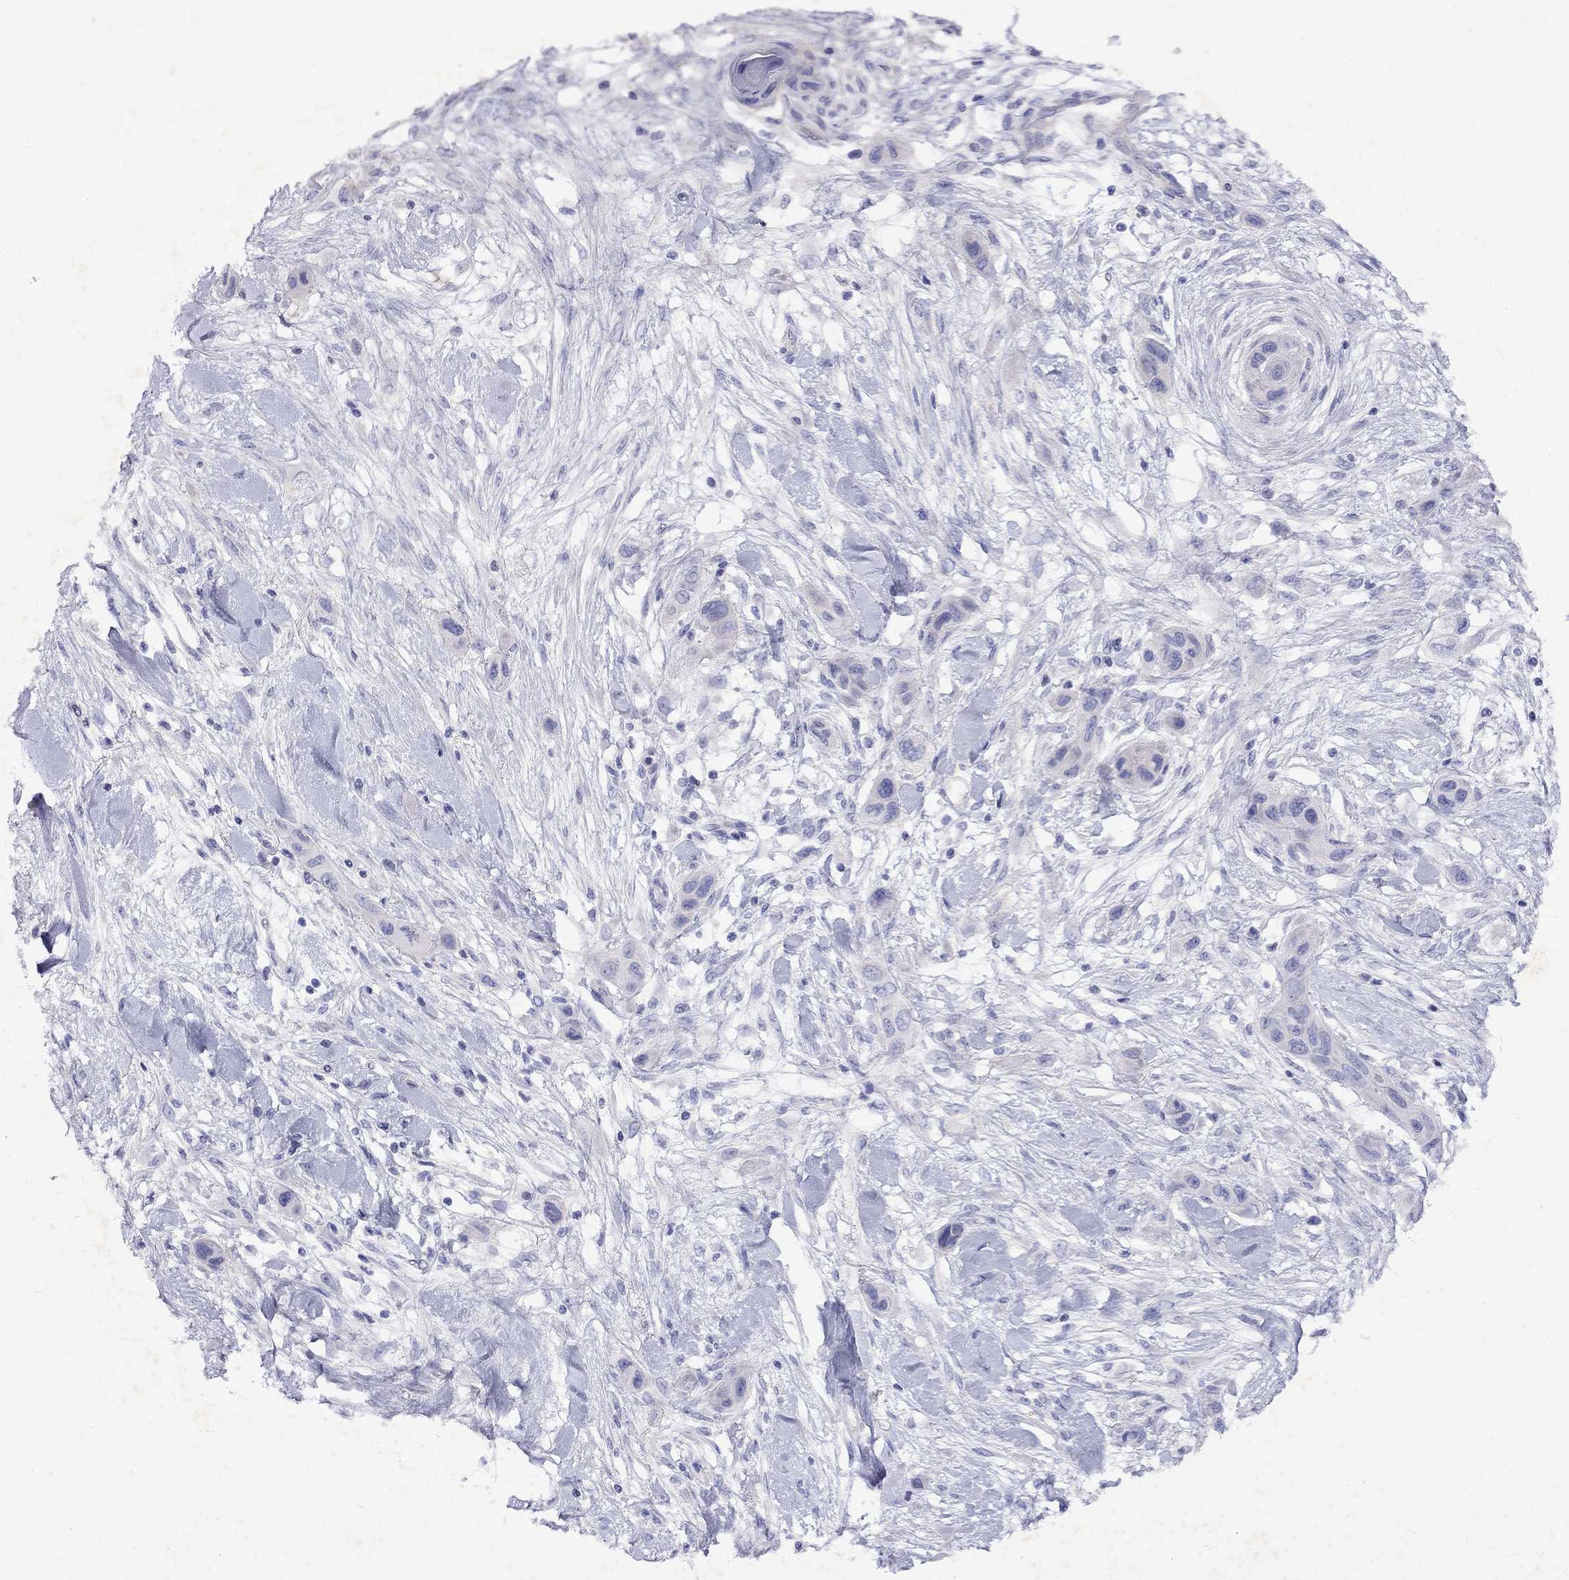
{"staining": {"intensity": "negative", "quantity": "none", "location": "none"}, "tissue": "skin cancer", "cell_type": "Tumor cells", "image_type": "cancer", "snomed": [{"axis": "morphology", "description": "Squamous cell carcinoma, NOS"}, {"axis": "topography", "description": "Skin"}], "caption": "Immunohistochemical staining of human skin cancer (squamous cell carcinoma) demonstrates no significant expression in tumor cells. (Immunohistochemistry (ihc), brightfield microscopy, high magnification).", "gene": "GNAT3", "patient": {"sex": "male", "age": 79}}